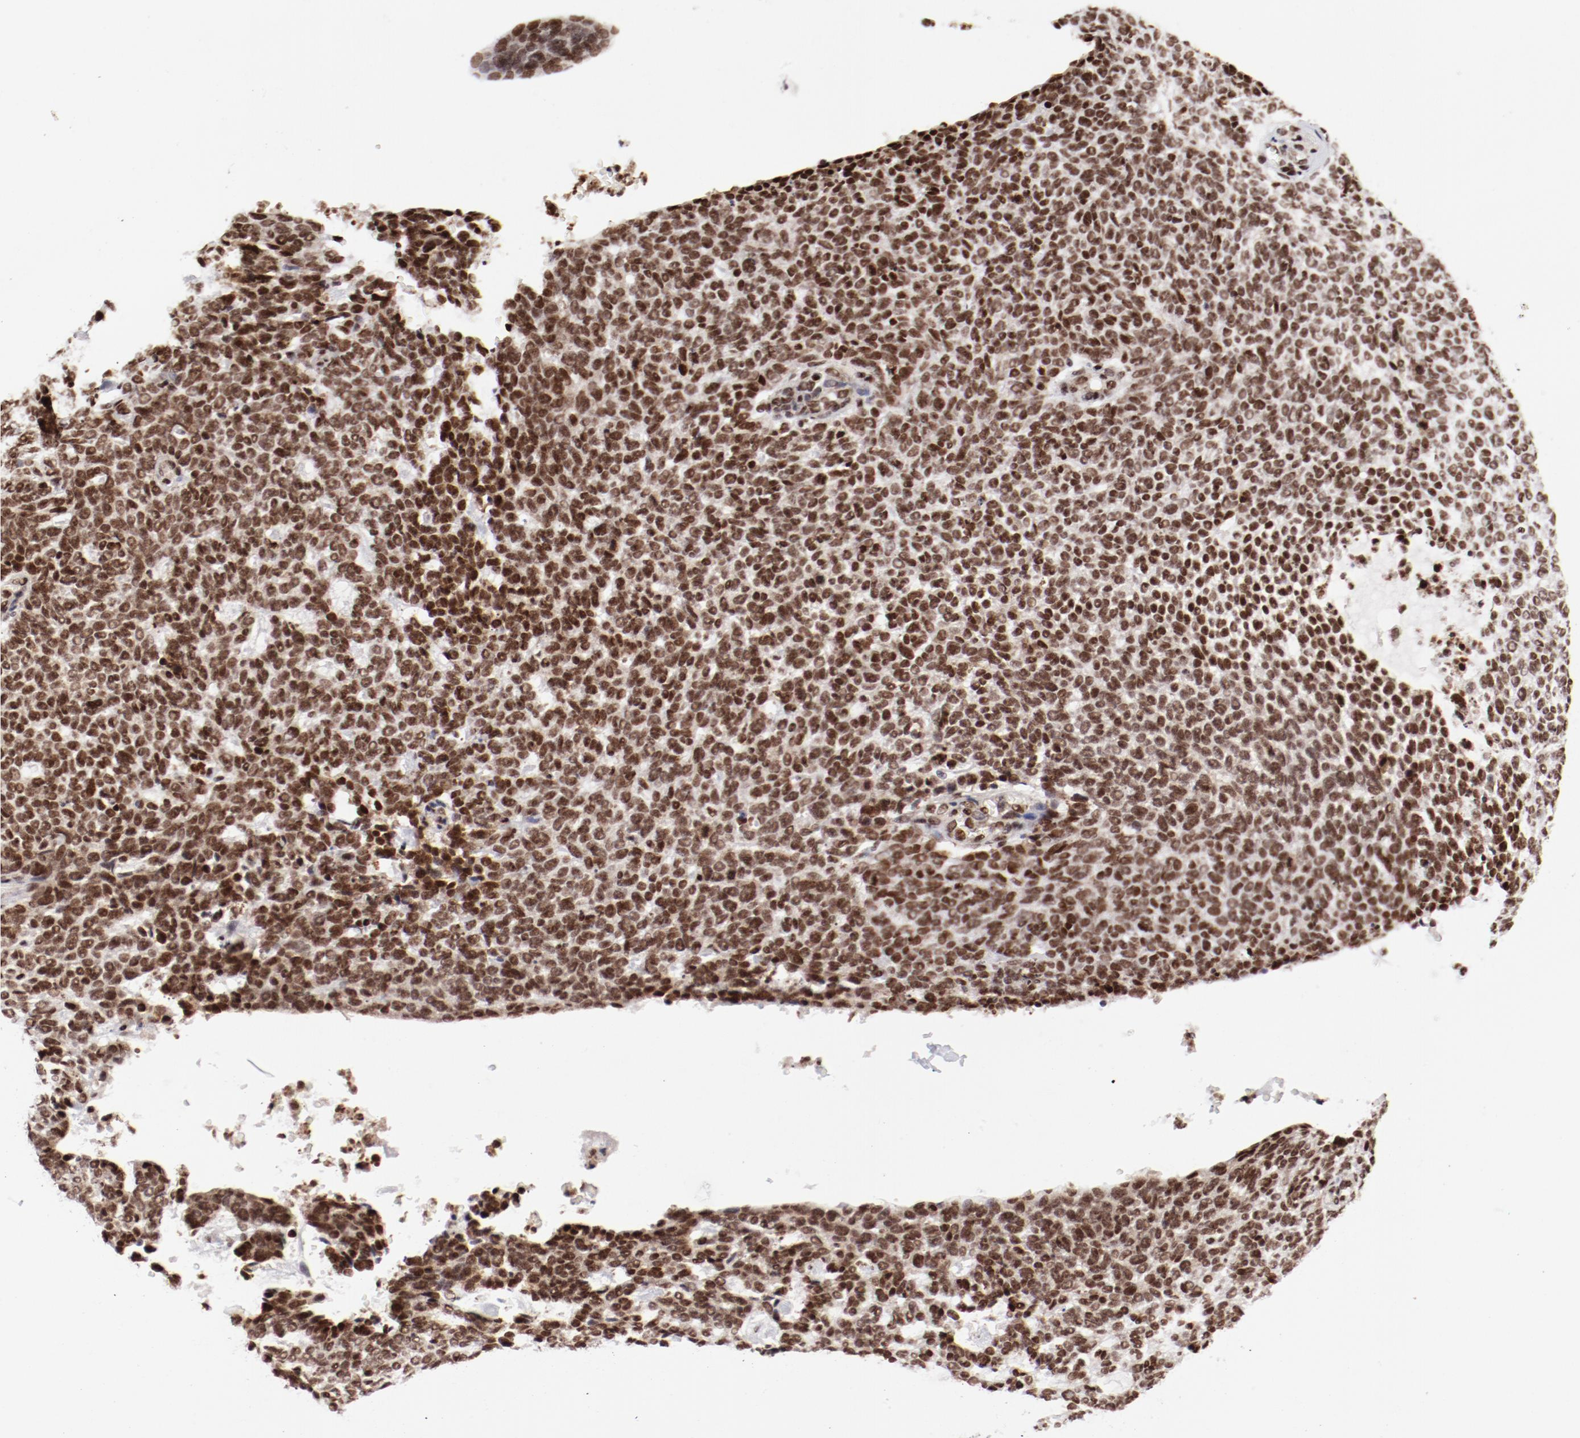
{"staining": {"intensity": "strong", "quantity": ">75%", "location": "nuclear"}, "tissue": "skin cancer", "cell_type": "Tumor cells", "image_type": "cancer", "snomed": [{"axis": "morphology", "description": "Normal tissue, NOS"}, {"axis": "morphology", "description": "Basal cell carcinoma"}, {"axis": "topography", "description": "Skin"}], "caption": "Tumor cells show high levels of strong nuclear staining in about >75% of cells in human skin cancer (basal cell carcinoma).", "gene": "NFYB", "patient": {"sex": "male", "age": 87}}